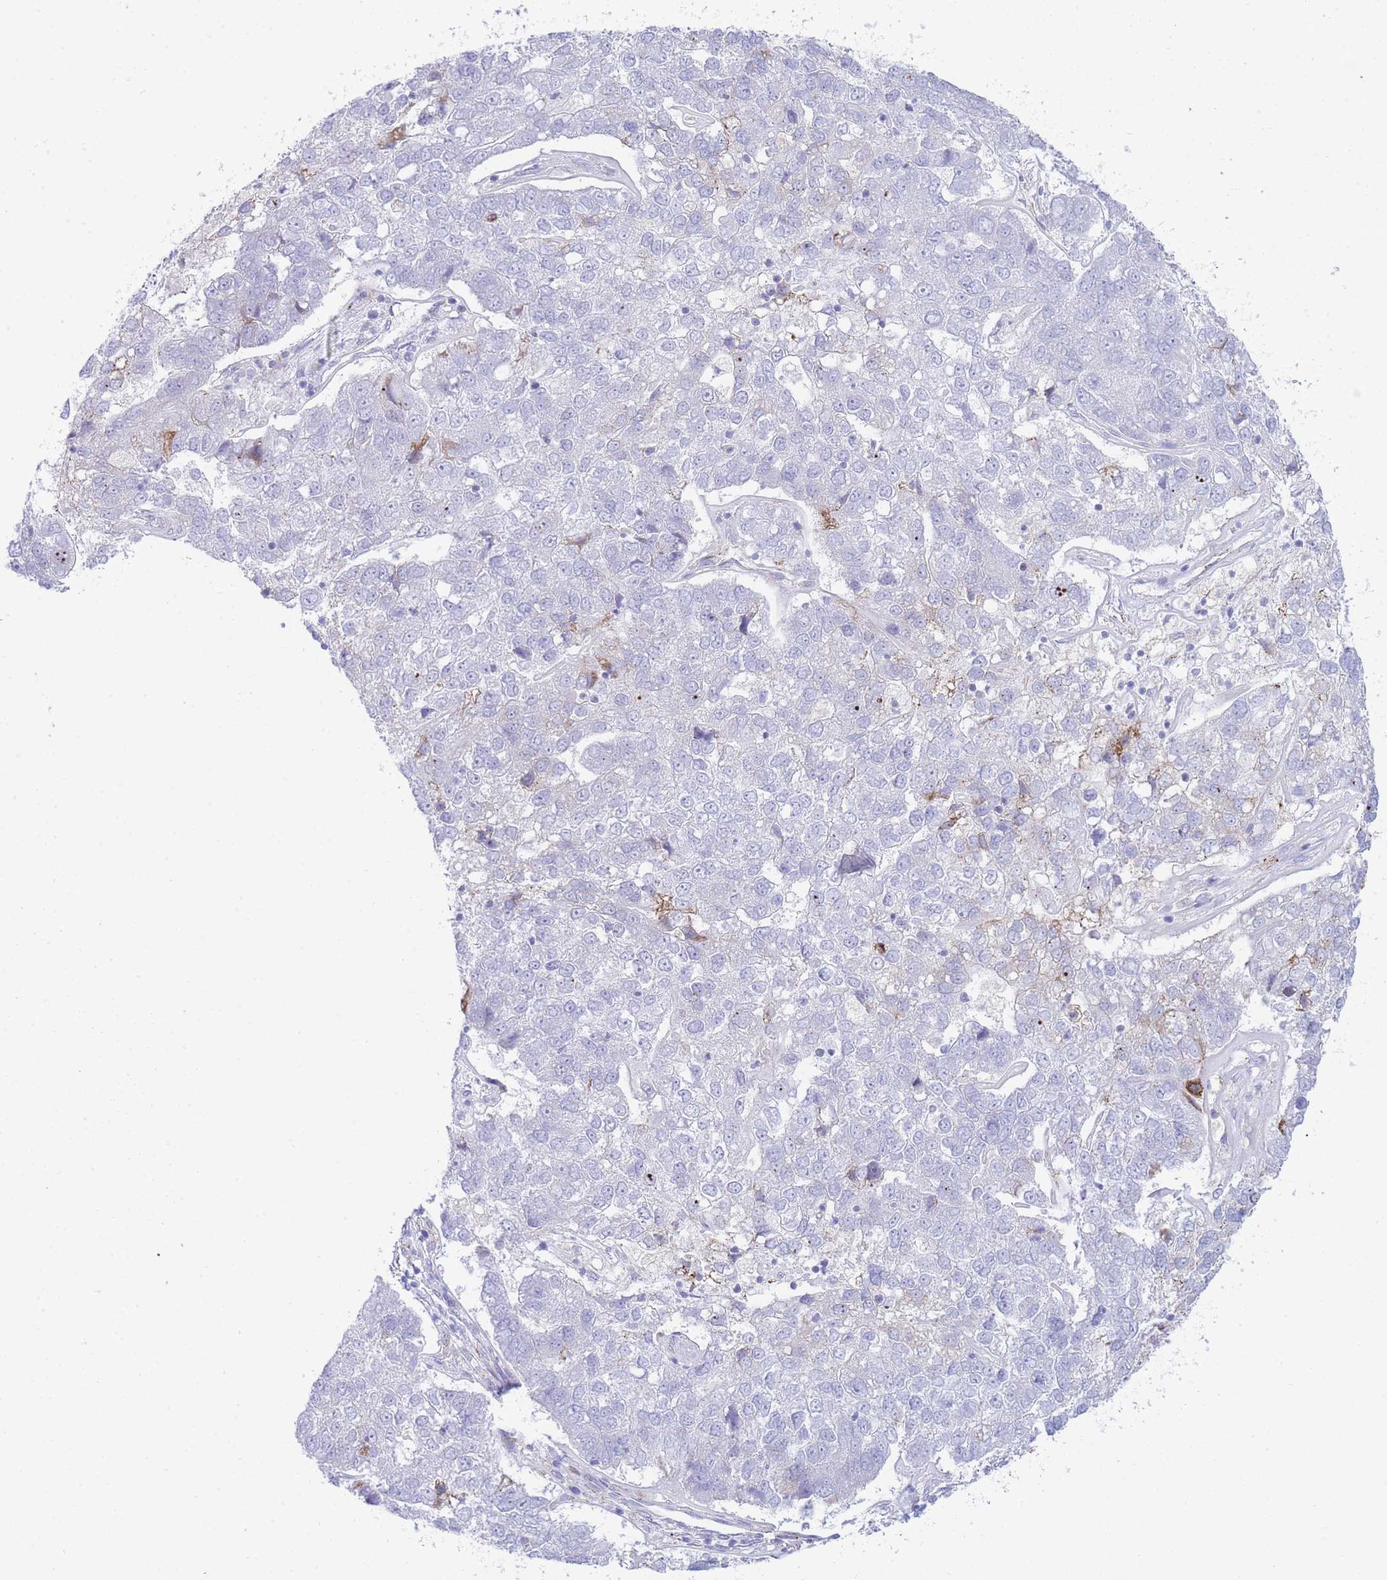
{"staining": {"intensity": "negative", "quantity": "none", "location": "none"}, "tissue": "pancreatic cancer", "cell_type": "Tumor cells", "image_type": "cancer", "snomed": [{"axis": "morphology", "description": "Adenocarcinoma, NOS"}, {"axis": "topography", "description": "Pancreas"}], "caption": "DAB immunohistochemical staining of pancreatic cancer (adenocarcinoma) reveals no significant staining in tumor cells.", "gene": "ZNF510", "patient": {"sex": "female", "age": 61}}